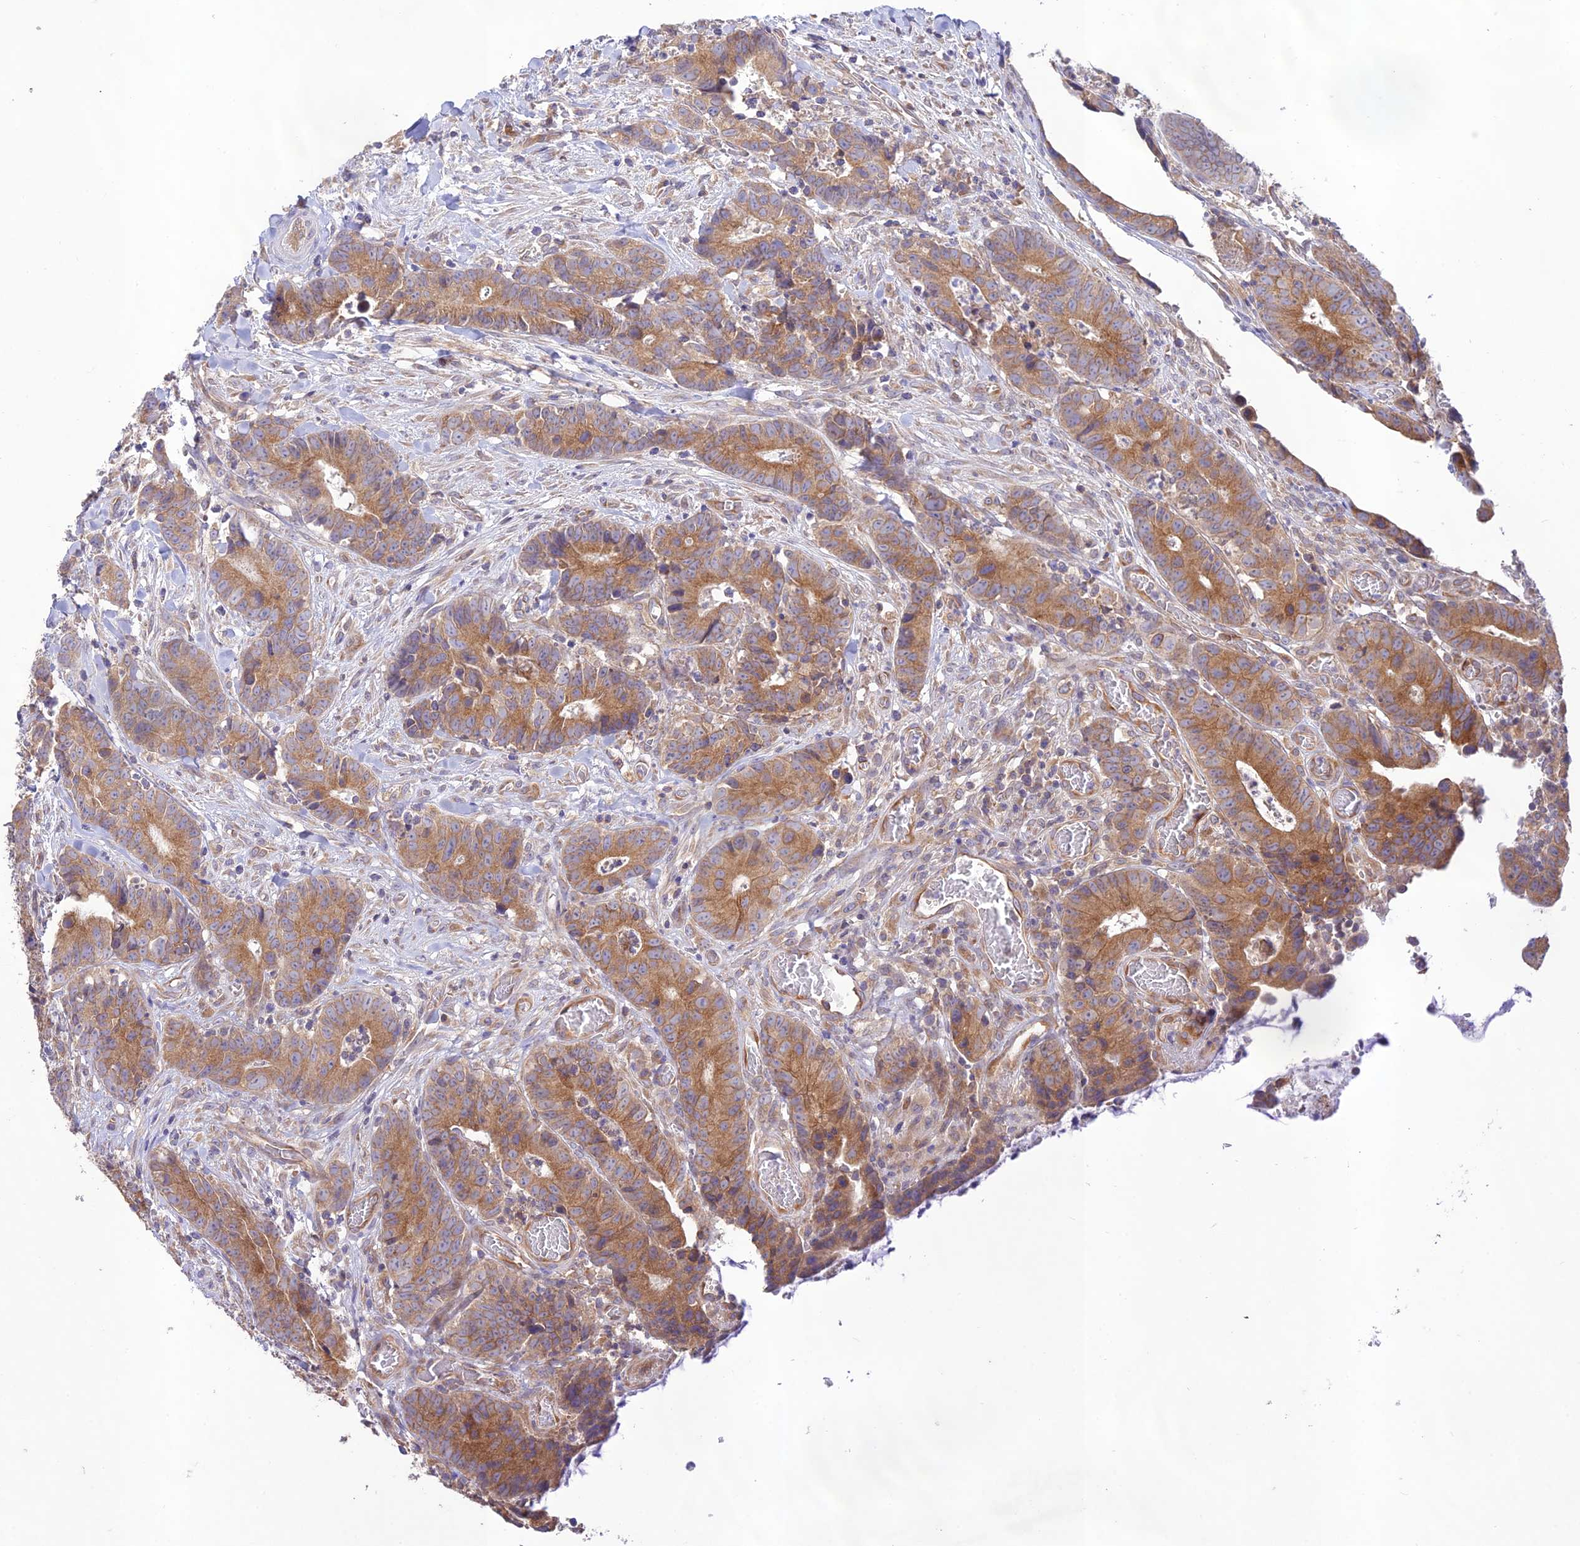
{"staining": {"intensity": "moderate", "quantity": ">75%", "location": "cytoplasmic/membranous"}, "tissue": "colorectal cancer", "cell_type": "Tumor cells", "image_type": "cancer", "snomed": [{"axis": "morphology", "description": "Adenocarcinoma, NOS"}, {"axis": "topography", "description": "Colon"}], "caption": "Tumor cells reveal medium levels of moderate cytoplasmic/membranous staining in approximately >75% of cells in colorectal cancer.", "gene": "TMEM259", "patient": {"sex": "female", "age": 57}}